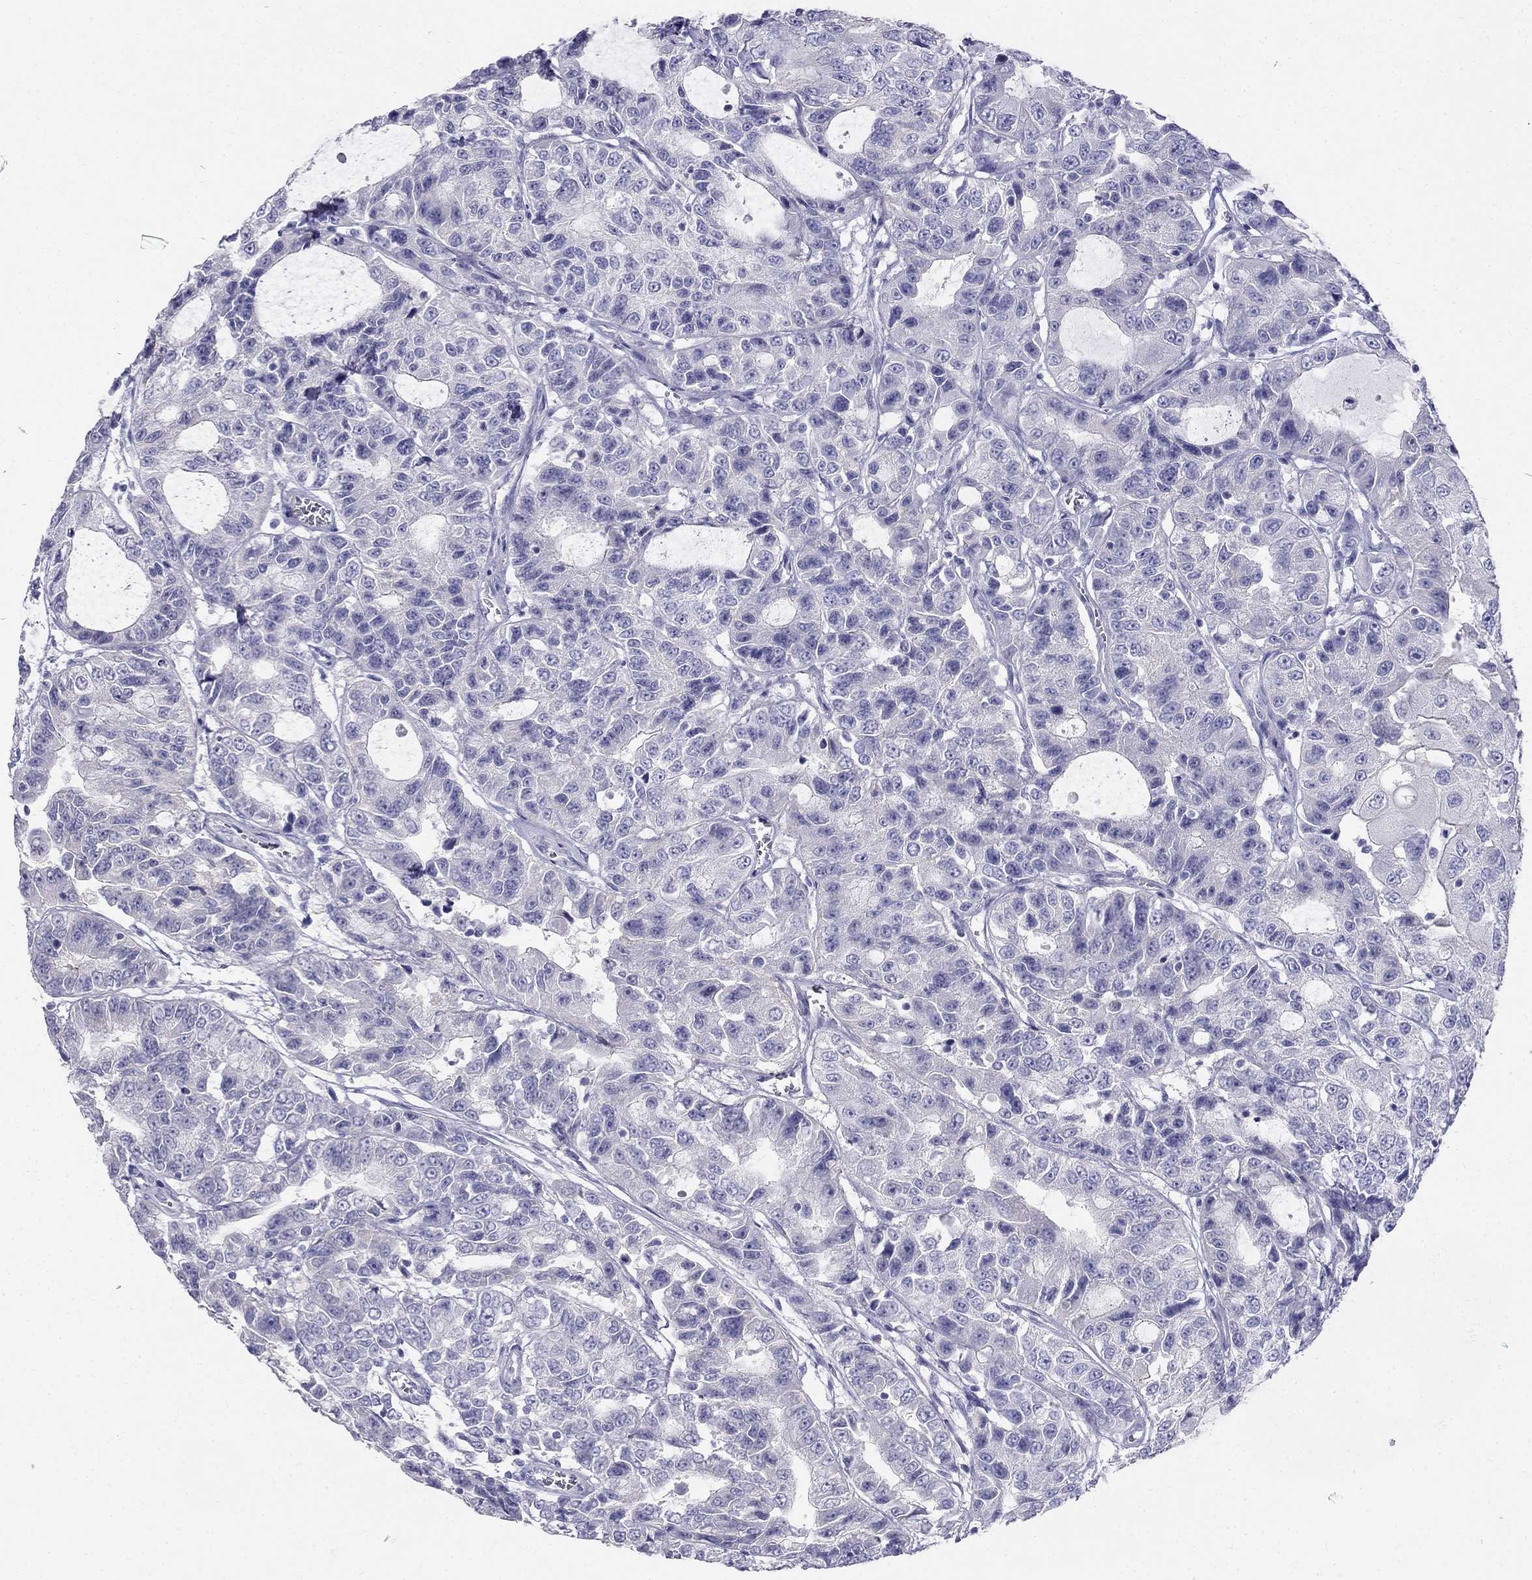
{"staining": {"intensity": "negative", "quantity": "none", "location": "none"}, "tissue": "urothelial cancer", "cell_type": "Tumor cells", "image_type": "cancer", "snomed": [{"axis": "morphology", "description": "Urothelial carcinoma, NOS"}, {"axis": "morphology", "description": "Urothelial carcinoma, High grade"}, {"axis": "topography", "description": "Urinary bladder"}], "caption": "IHC histopathology image of neoplastic tissue: urothelial cancer stained with DAB exhibits no significant protein expression in tumor cells.", "gene": "RFLNA", "patient": {"sex": "female", "age": 73}}